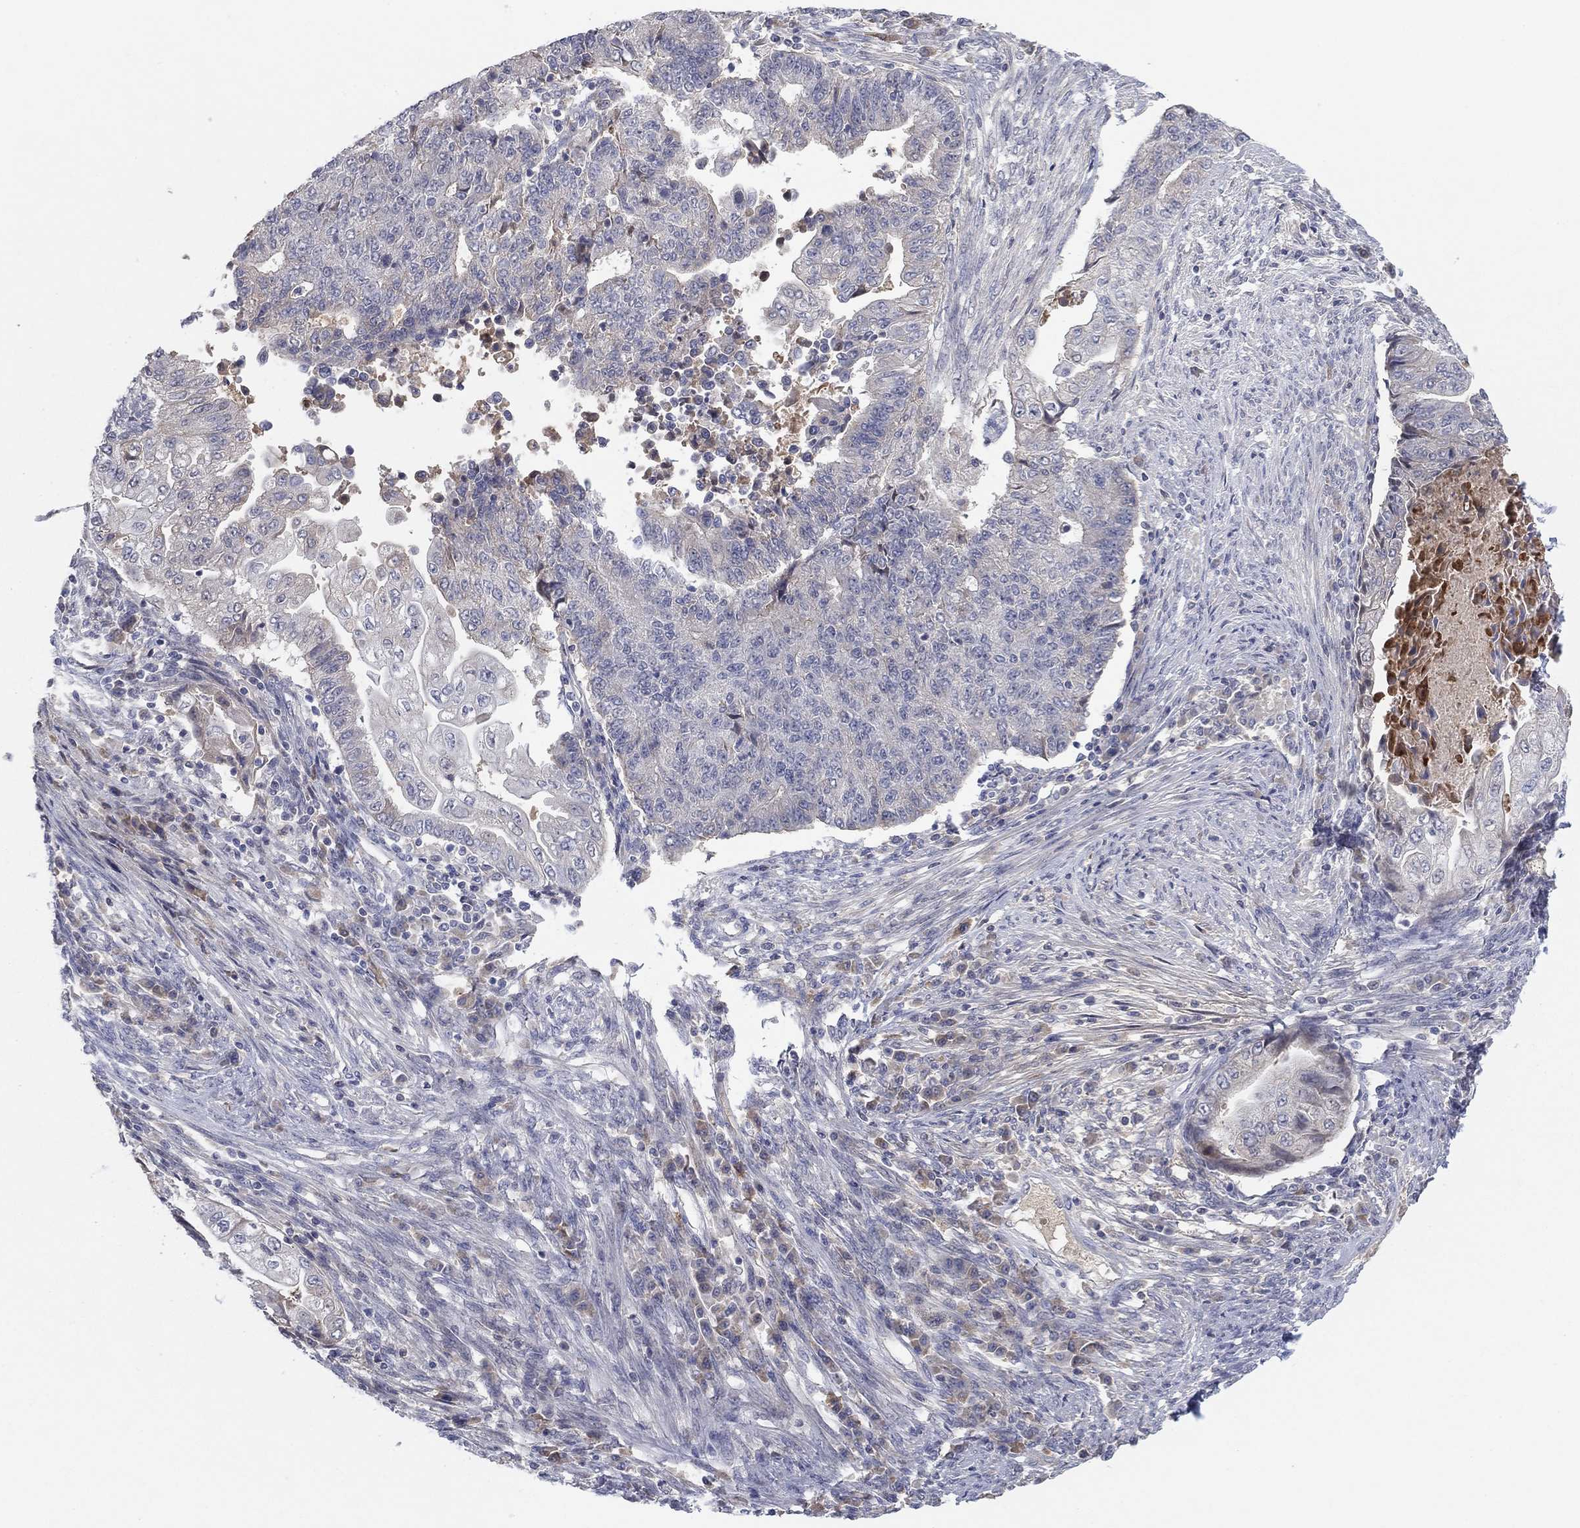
{"staining": {"intensity": "weak", "quantity": "25%-75%", "location": "cytoplasmic/membranous"}, "tissue": "endometrial cancer", "cell_type": "Tumor cells", "image_type": "cancer", "snomed": [{"axis": "morphology", "description": "Adenocarcinoma, NOS"}, {"axis": "topography", "description": "Uterus"}, {"axis": "topography", "description": "Endometrium"}], "caption": "DAB (3,3'-diaminobenzidine) immunohistochemical staining of endometrial cancer exhibits weak cytoplasmic/membranous protein positivity in about 25%-75% of tumor cells.", "gene": "AMN1", "patient": {"sex": "female", "age": 54}}